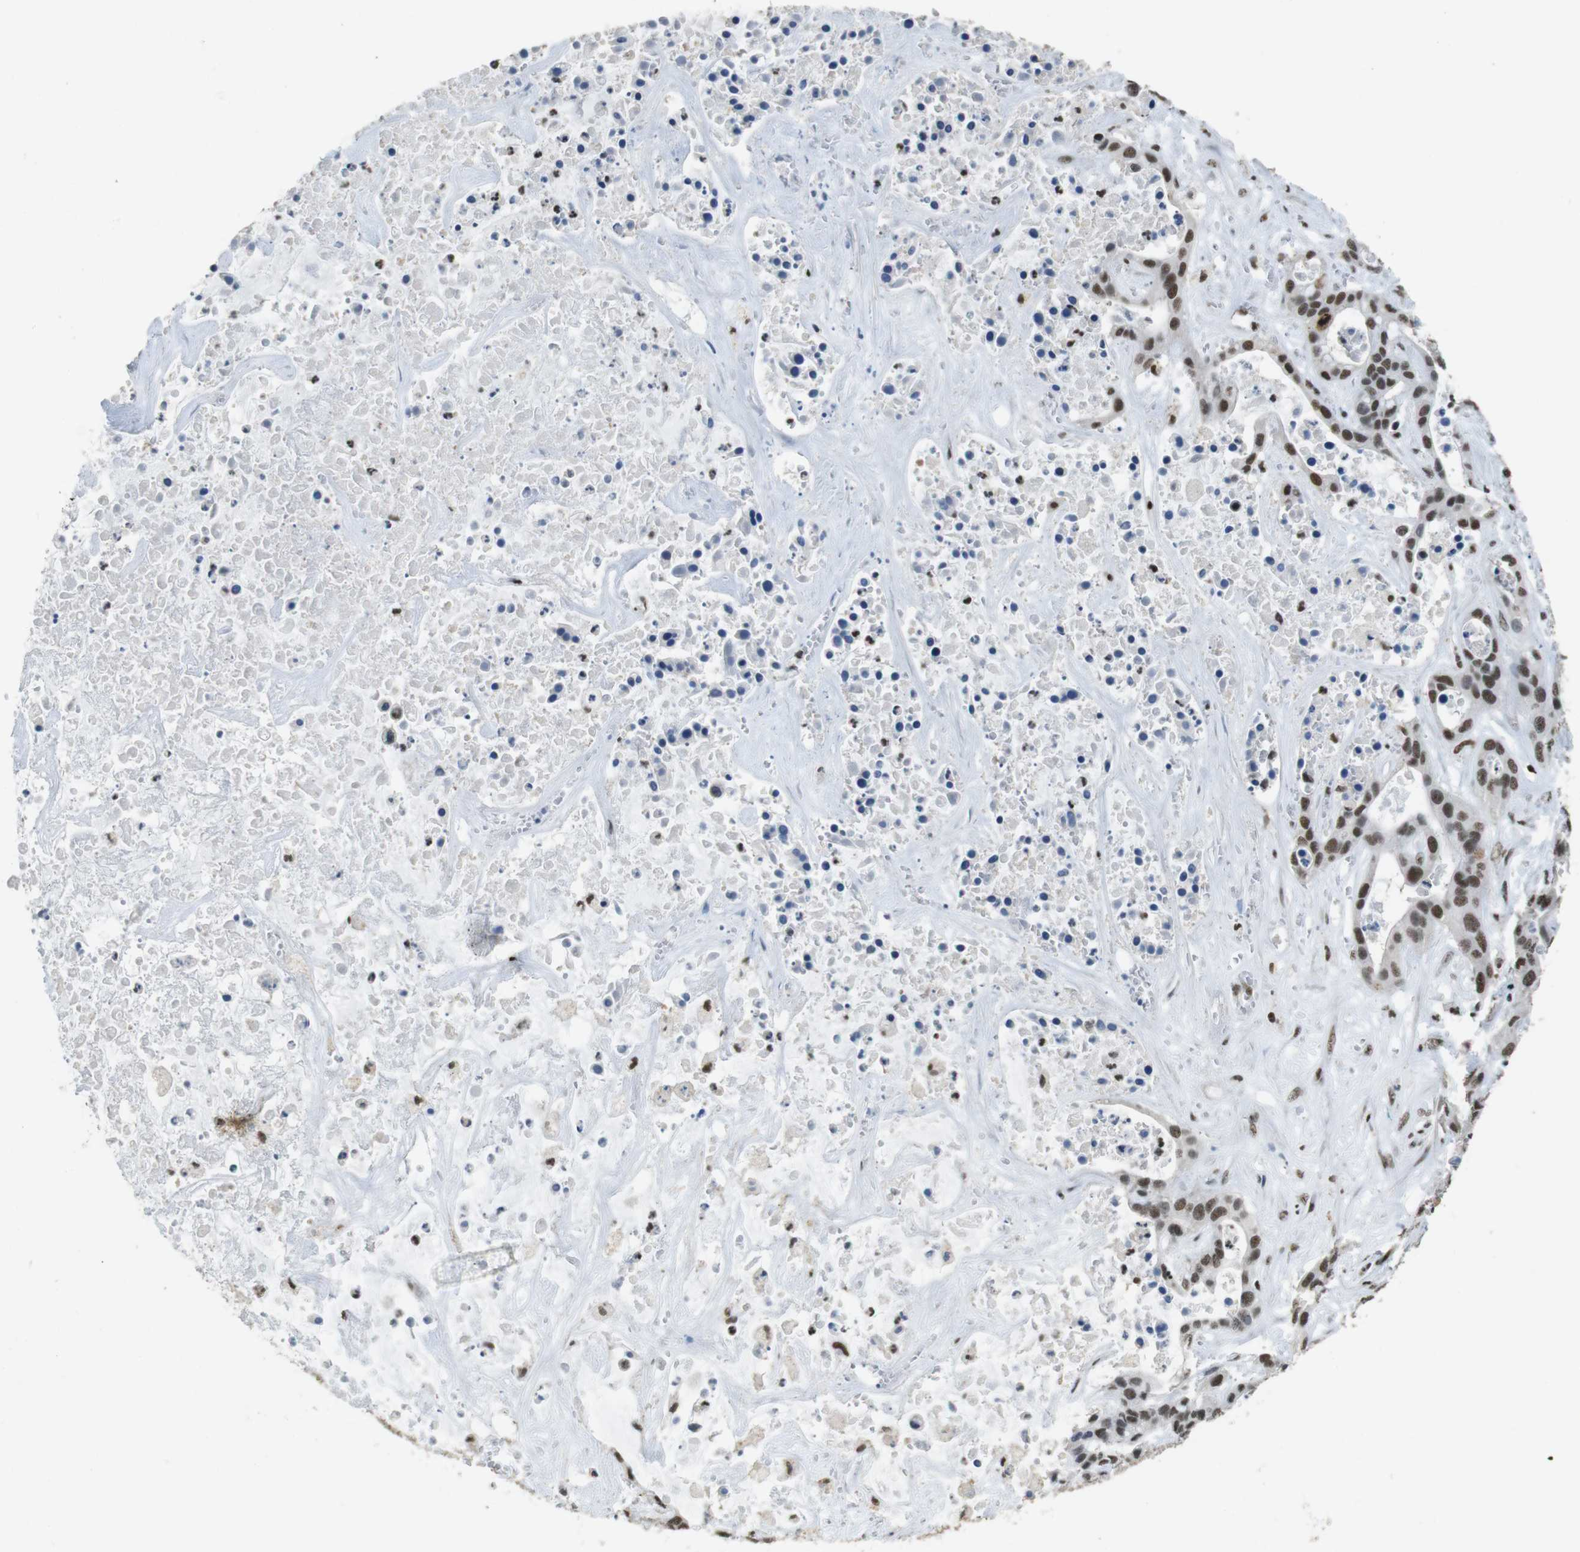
{"staining": {"intensity": "weak", "quantity": ">75%", "location": "nuclear"}, "tissue": "liver cancer", "cell_type": "Tumor cells", "image_type": "cancer", "snomed": [{"axis": "morphology", "description": "Cholangiocarcinoma"}, {"axis": "topography", "description": "Liver"}], "caption": "Liver cancer stained with DAB IHC demonstrates low levels of weak nuclear positivity in approximately >75% of tumor cells. (IHC, brightfield microscopy, high magnification).", "gene": "CSNK2B", "patient": {"sex": "female", "age": 65}}